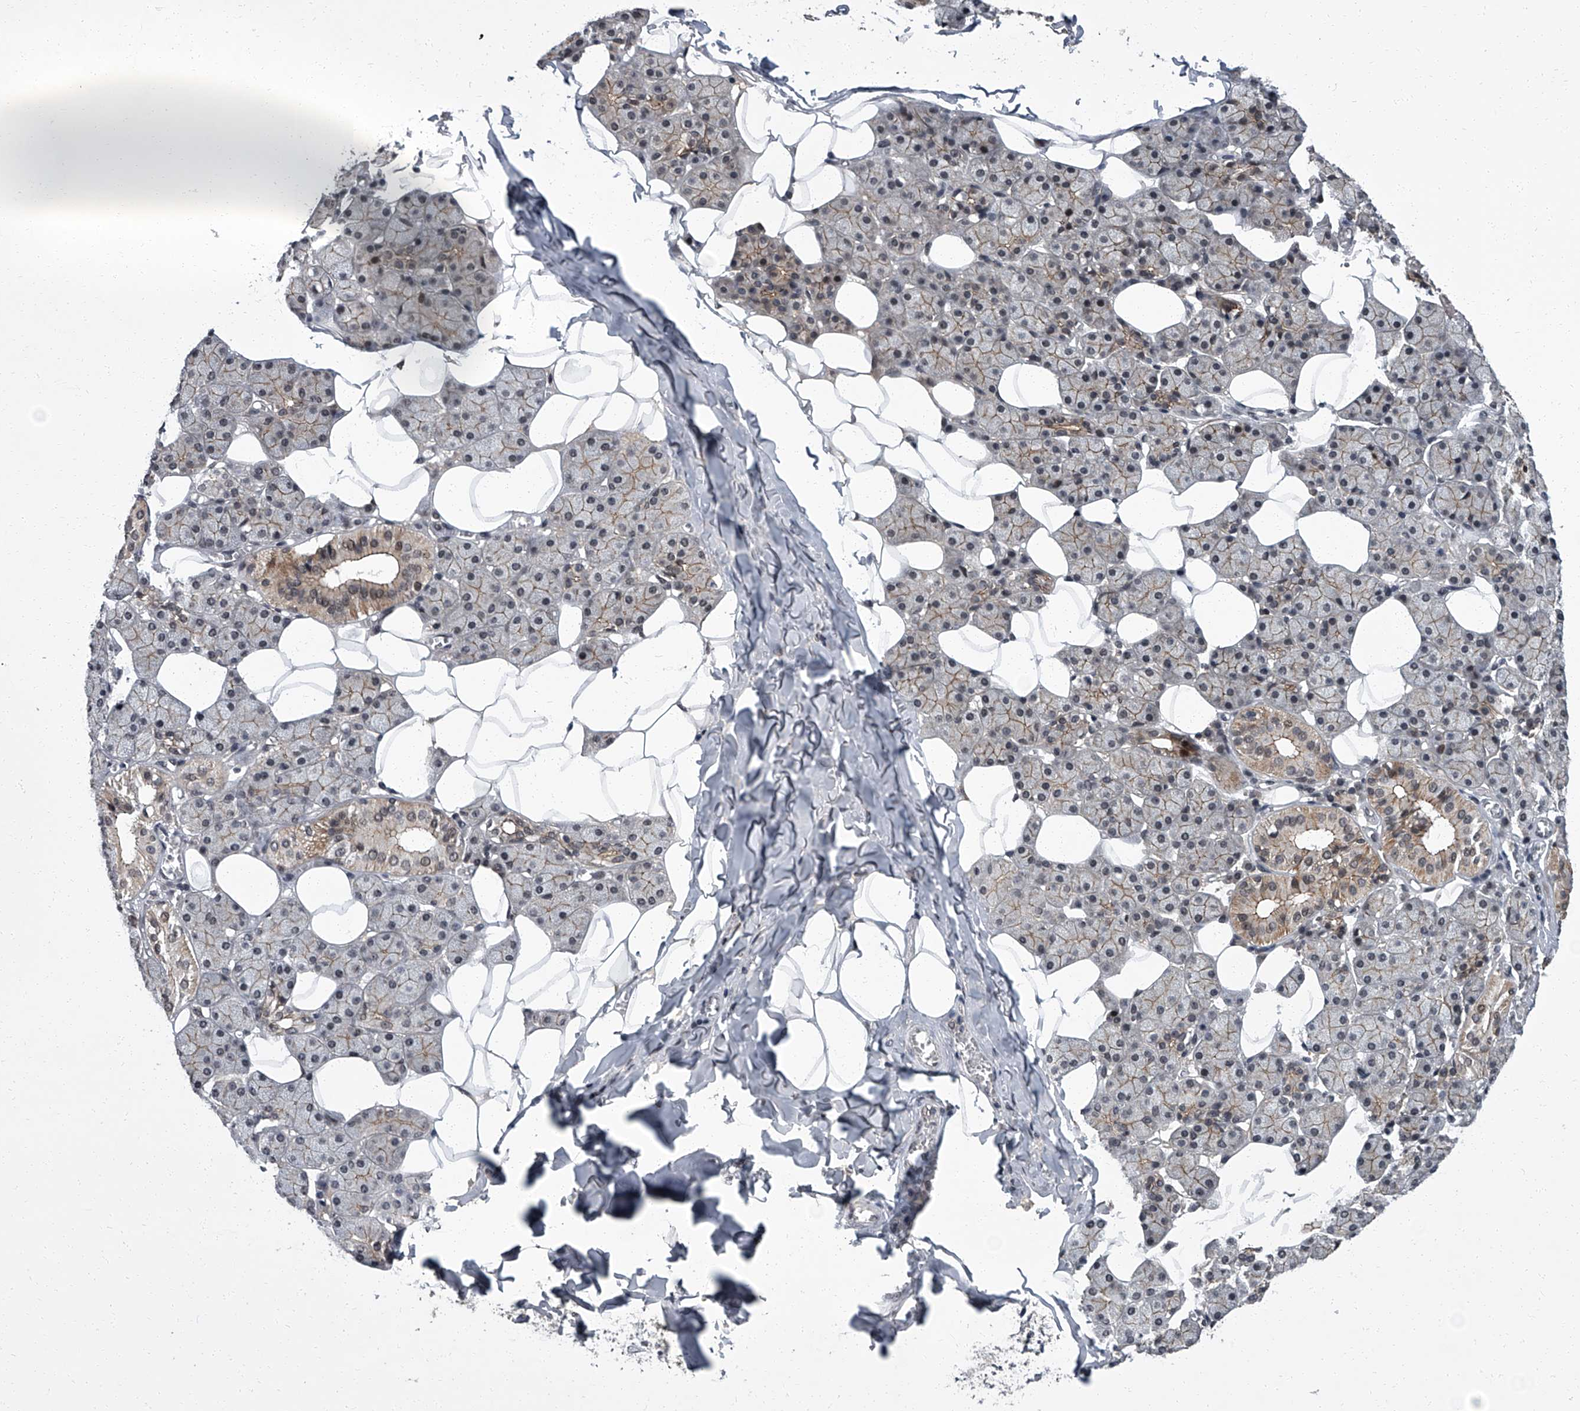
{"staining": {"intensity": "moderate", "quantity": "25%-75%", "location": "cytoplasmic/membranous"}, "tissue": "salivary gland", "cell_type": "Glandular cells", "image_type": "normal", "snomed": [{"axis": "morphology", "description": "Normal tissue, NOS"}, {"axis": "topography", "description": "Salivary gland"}], "caption": "High-magnification brightfield microscopy of unremarkable salivary gland stained with DAB (brown) and counterstained with hematoxylin (blue). glandular cells exhibit moderate cytoplasmic/membranous expression is identified in about25%-75% of cells.", "gene": "ZNF518B", "patient": {"sex": "female", "age": 33}}